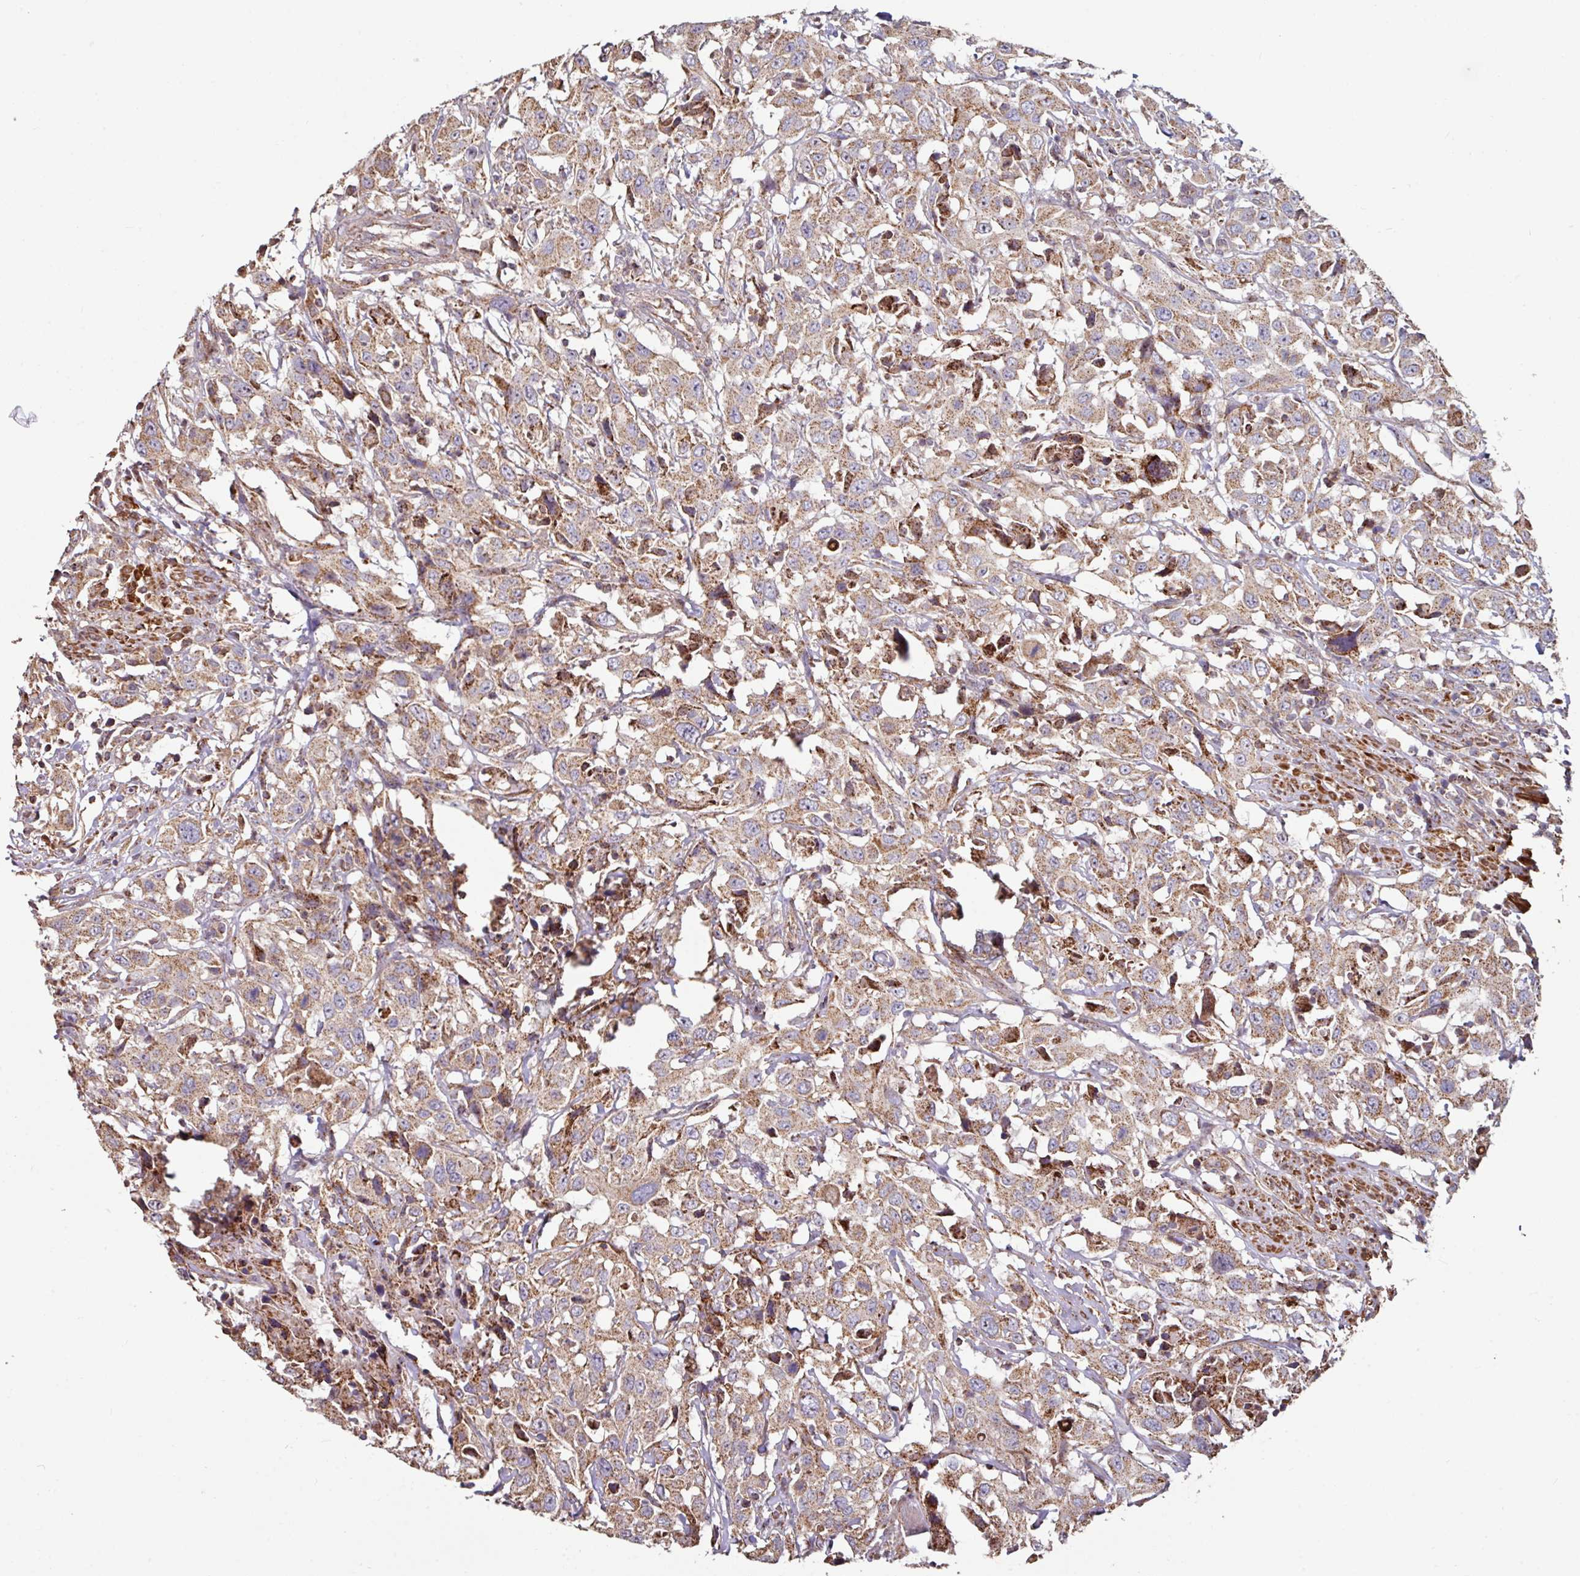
{"staining": {"intensity": "moderate", "quantity": ">75%", "location": "cytoplasmic/membranous"}, "tissue": "urothelial cancer", "cell_type": "Tumor cells", "image_type": "cancer", "snomed": [{"axis": "morphology", "description": "Urothelial carcinoma, High grade"}, {"axis": "topography", "description": "Urinary bladder"}], "caption": "Immunohistochemistry photomicrograph of neoplastic tissue: human high-grade urothelial carcinoma stained using immunohistochemistry (IHC) displays medium levels of moderate protein expression localized specifically in the cytoplasmic/membranous of tumor cells, appearing as a cytoplasmic/membranous brown color.", "gene": "OR2D3", "patient": {"sex": "male", "age": 61}}